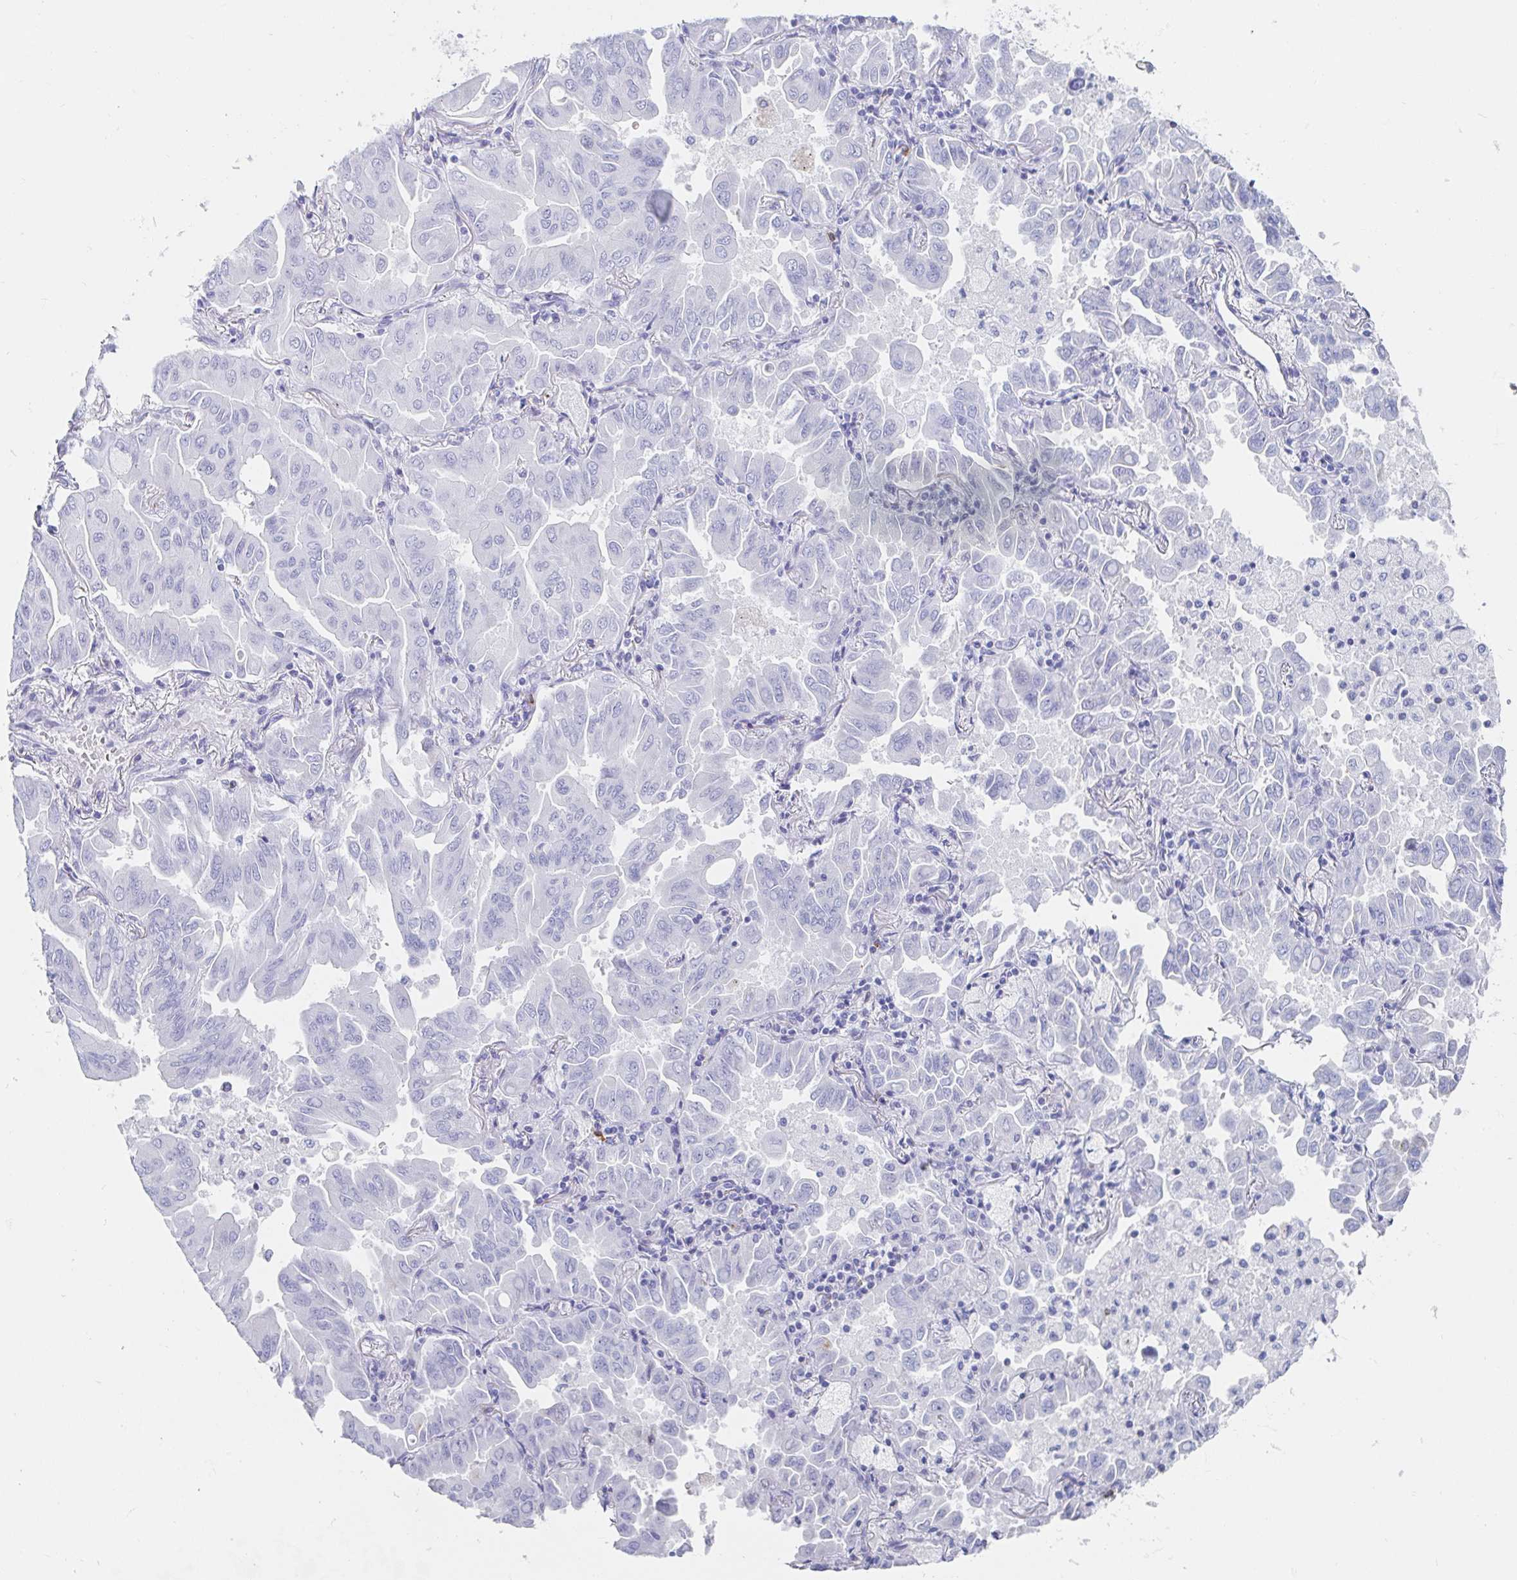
{"staining": {"intensity": "negative", "quantity": "none", "location": "none"}, "tissue": "lung cancer", "cell_type": "Tumor cells", "image_type": "cancer", "snomed": [{"axis": "morphology", "description": "Adenocarcinoma, NOS"}, {"axis": "topography", "description": "Lung"}], "caption": "This is an IHC histopathology image of human lung adenocarcinoma. There is no staining in tumor cells.", "gene": "PACSIN1", "patient": {"sex": "male", "age": 64}}